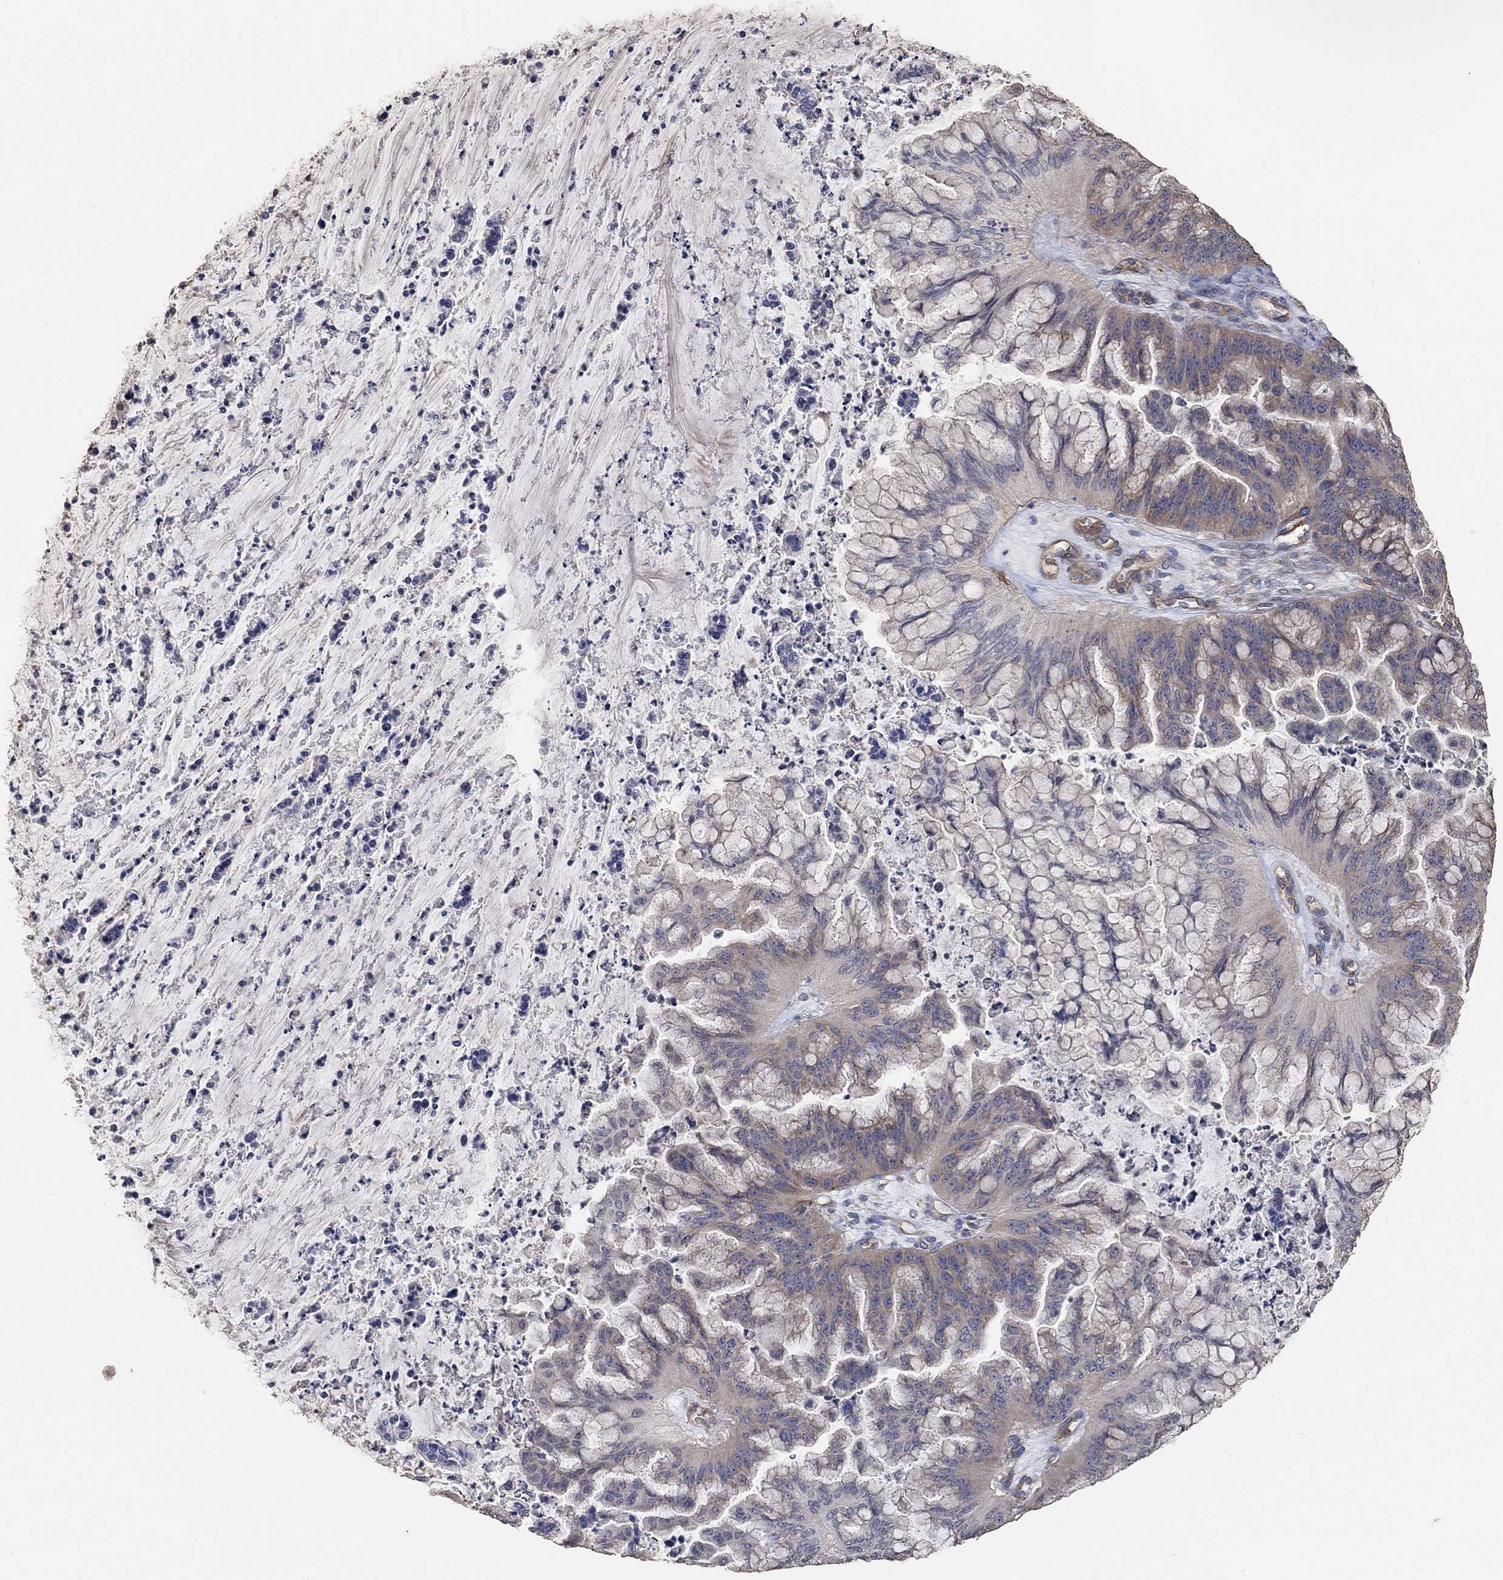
{"staining": {"intensity": "moderate", "quantity": "<25%", "location": "cytoplasmic/membranous"}, "tissue": "ovarian cancer", "cell_type": "Tumor cells", "image_type": "cancer", "snomed": [{"axis": "morphology", "description": "Cystadenocarcinoma, mucinous, NOS"}, {"axis": "topography", "description": "Ovary"}], "caption": "Protein expression analysis of human ovarian cancer reveals moderate cytoplasmic/membranous expression in approximately <25% of tumor cells.", "gene": "SYT16", "patient": {"sex": "female", "age": 67}}